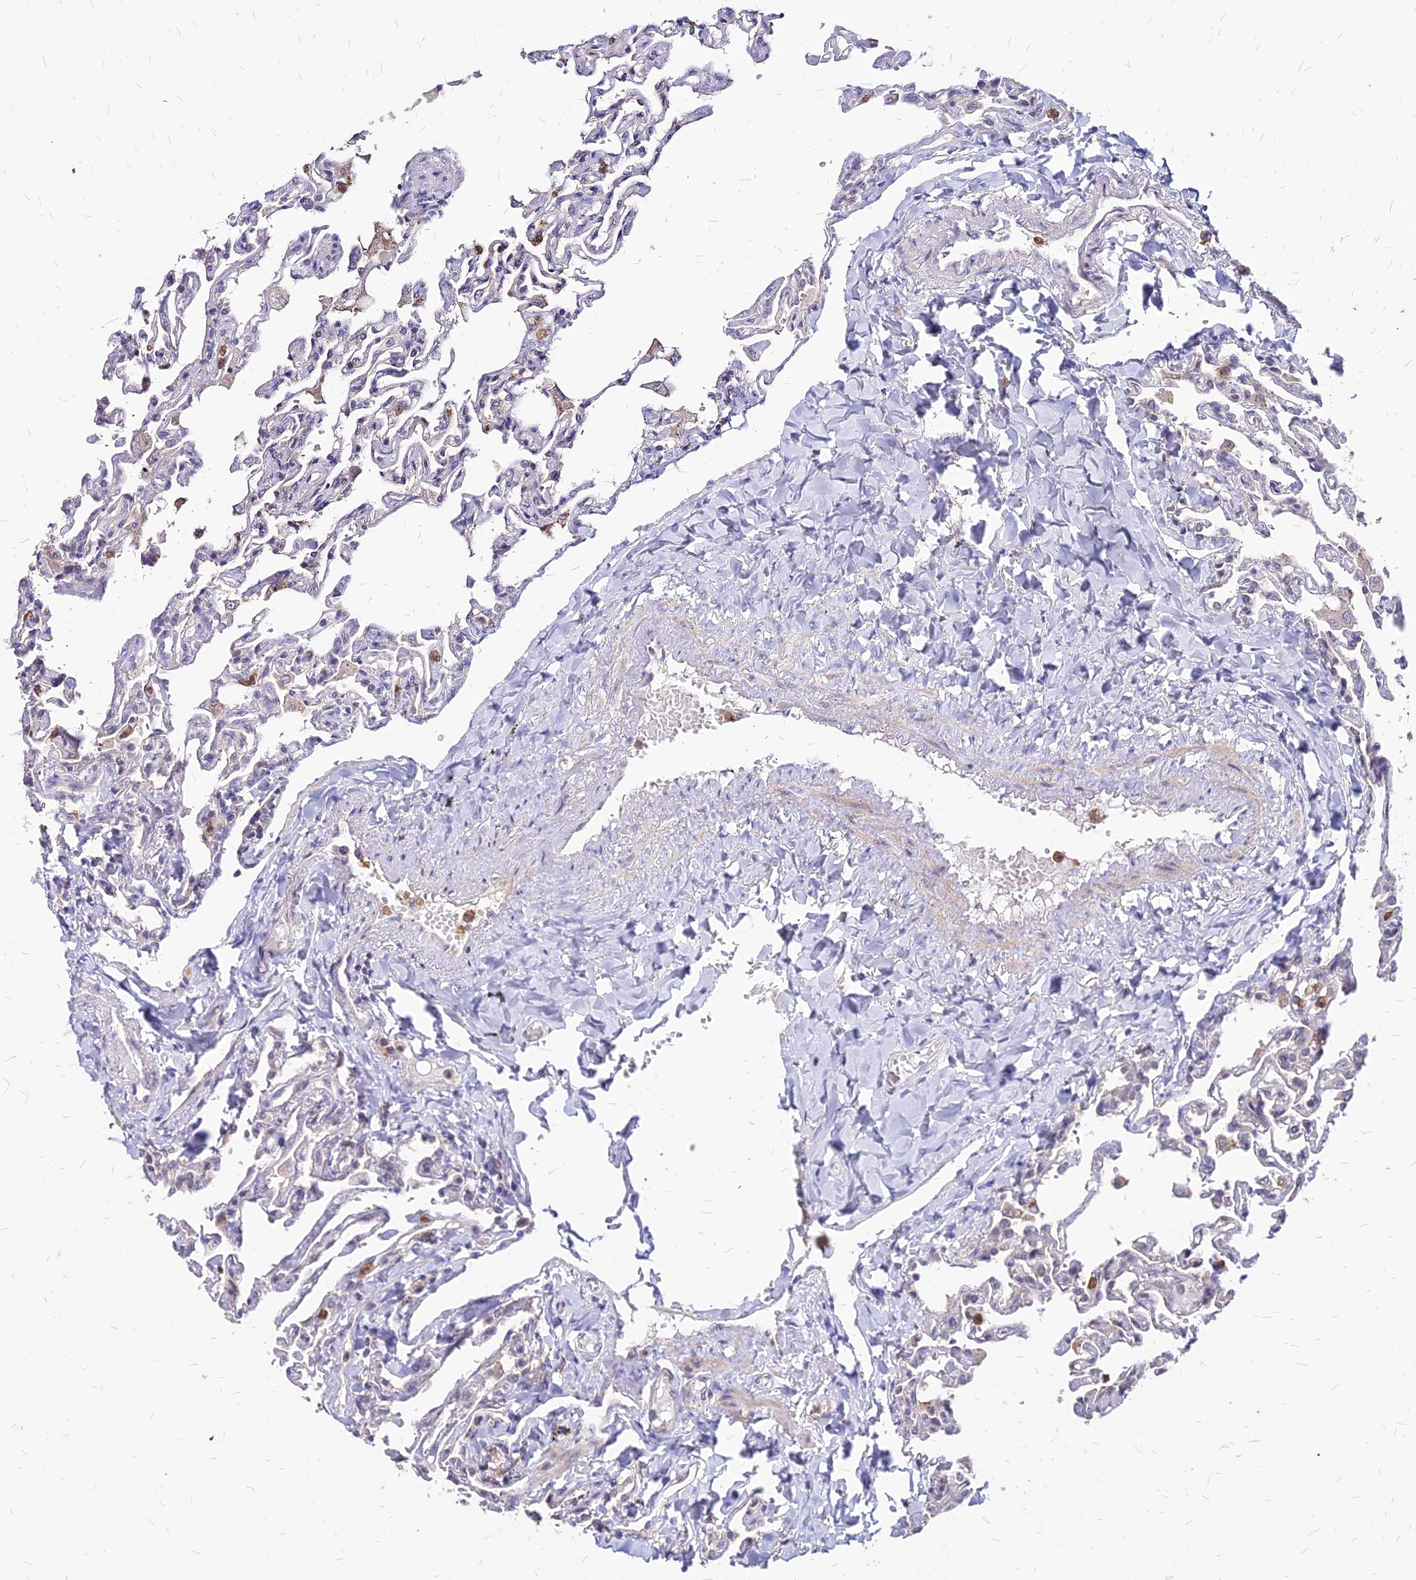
{"staining": {"intensity": "moderate", "quantity": "25%-75%", "location": "cytoplasmic/membranous"}, "tissue": "lung", "cell_type": "Alveolar cells", "image_type": "normal", "snomed": [{"axis": "morphology", "description": "Normal tissue, NOS"}, {"axis": "topography", "description": "Lung"}], "caption": "IHC histopathology image of benign lung: human lung stained using immunohistochemistry shows medium levels of moderate protein expression localized specifically in the cytoplasmic/membranous of alveolar cells, appearing as a cytoplasmic/membranous brown color.", "gene": "APBA3", "patient": {"sex": "male", "age": 21}}